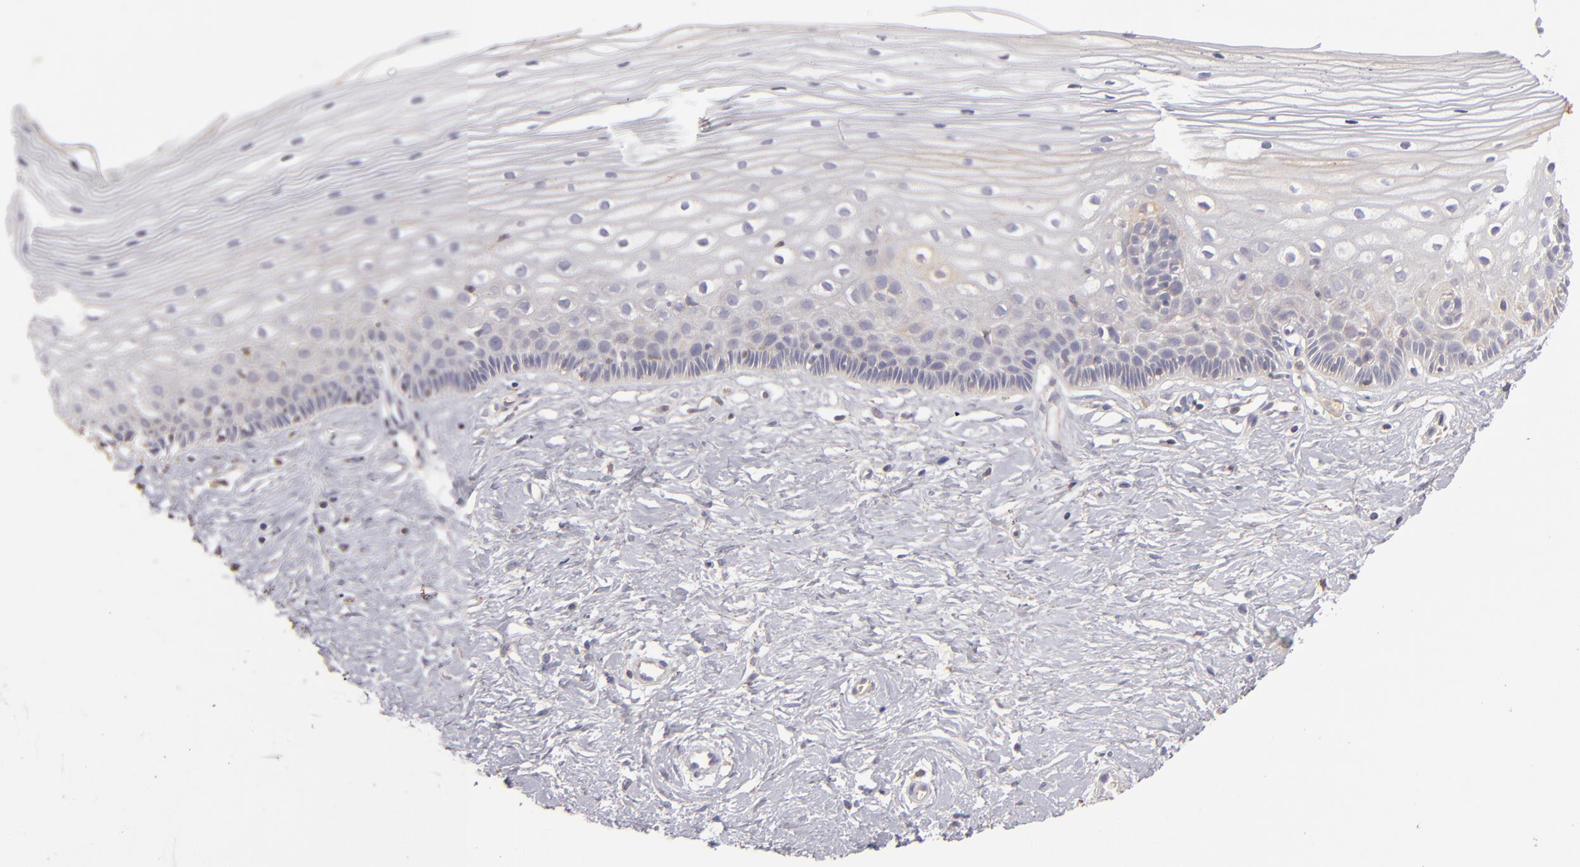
{"staining": {"intensity": "weak", "quantity": ">75%", "location": "cytoplasmic/membranous"}, "tissue": "cervix", "cell_type": "Glandular cells", "image_type": "normal", "snomed": [{"axis": "morphology", "description": "Normal tissue, NOS"}, {"axis": "topography", "description": "Cervix"}], "caption": "Protein staining shows weak cytoplasmic/membranous positivity in approximately >75% of glandular cells in benign cervix.", "gene": "CFB", "patient": {"sex": "female", "age": 40}}